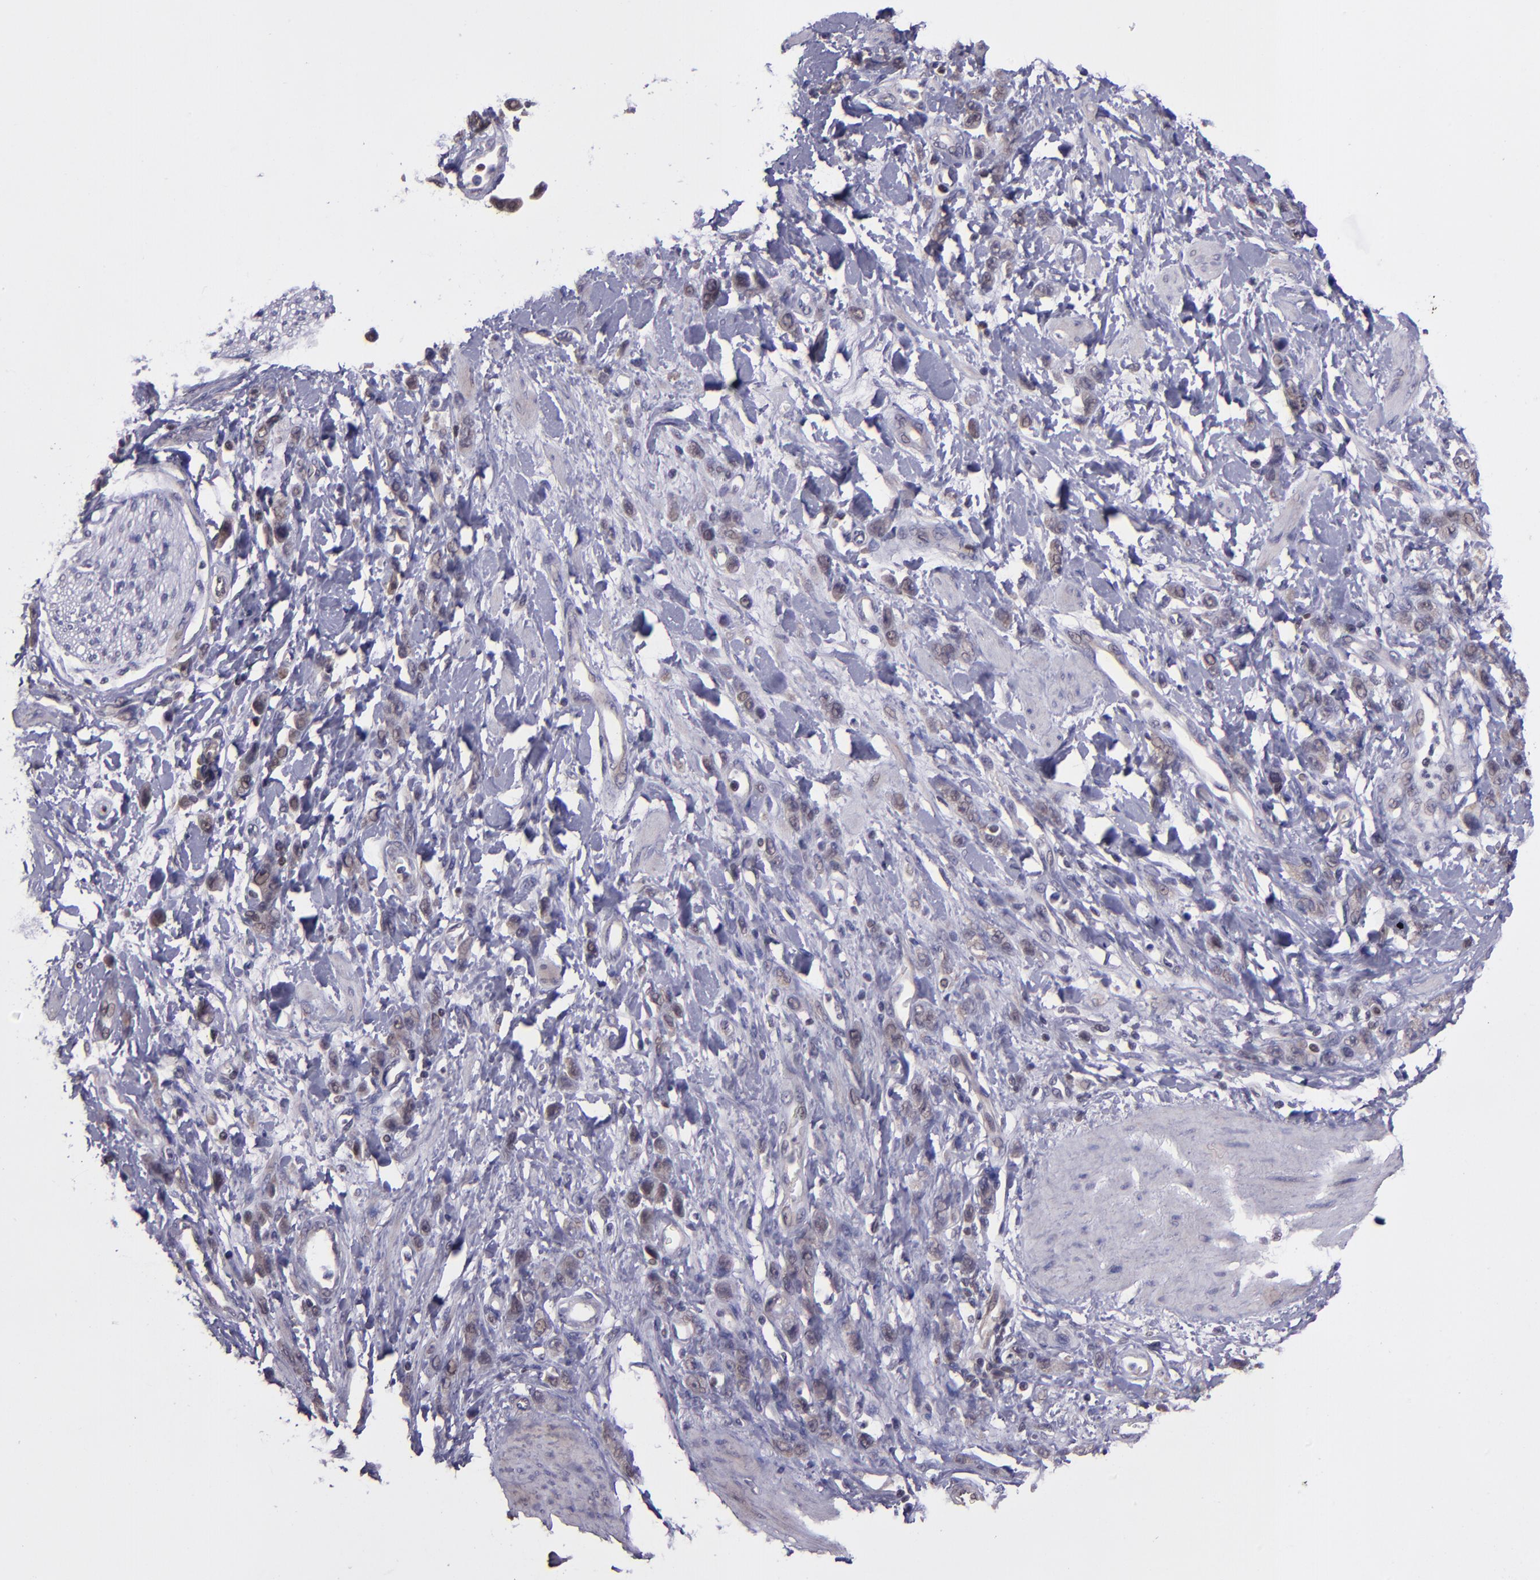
{"staining": {"intensity": "weak", "quantity": "25%-75%", "location": "cytoplasmic/membranous"}, "tissue": "stomach cancer", "cell_type": "Tumor cells", "image_type": "cancer", "snomed": [{"axis": "morphology", "description": "Normal tissue, NOS"}, {"axis": "morphology", "description": "Adenocarcinoma, NOS"}, {"axis": "topography", "description": "Stomach"}], "caption": "The micrograph demonstrates a brown stain indicating the presence of a protein in the cytoplasmic/membranous of tumor cells in stomach cancer (adenocarcinoma).", "gene": "ELF1", "patient": {"sex": "male", "age": 82}}